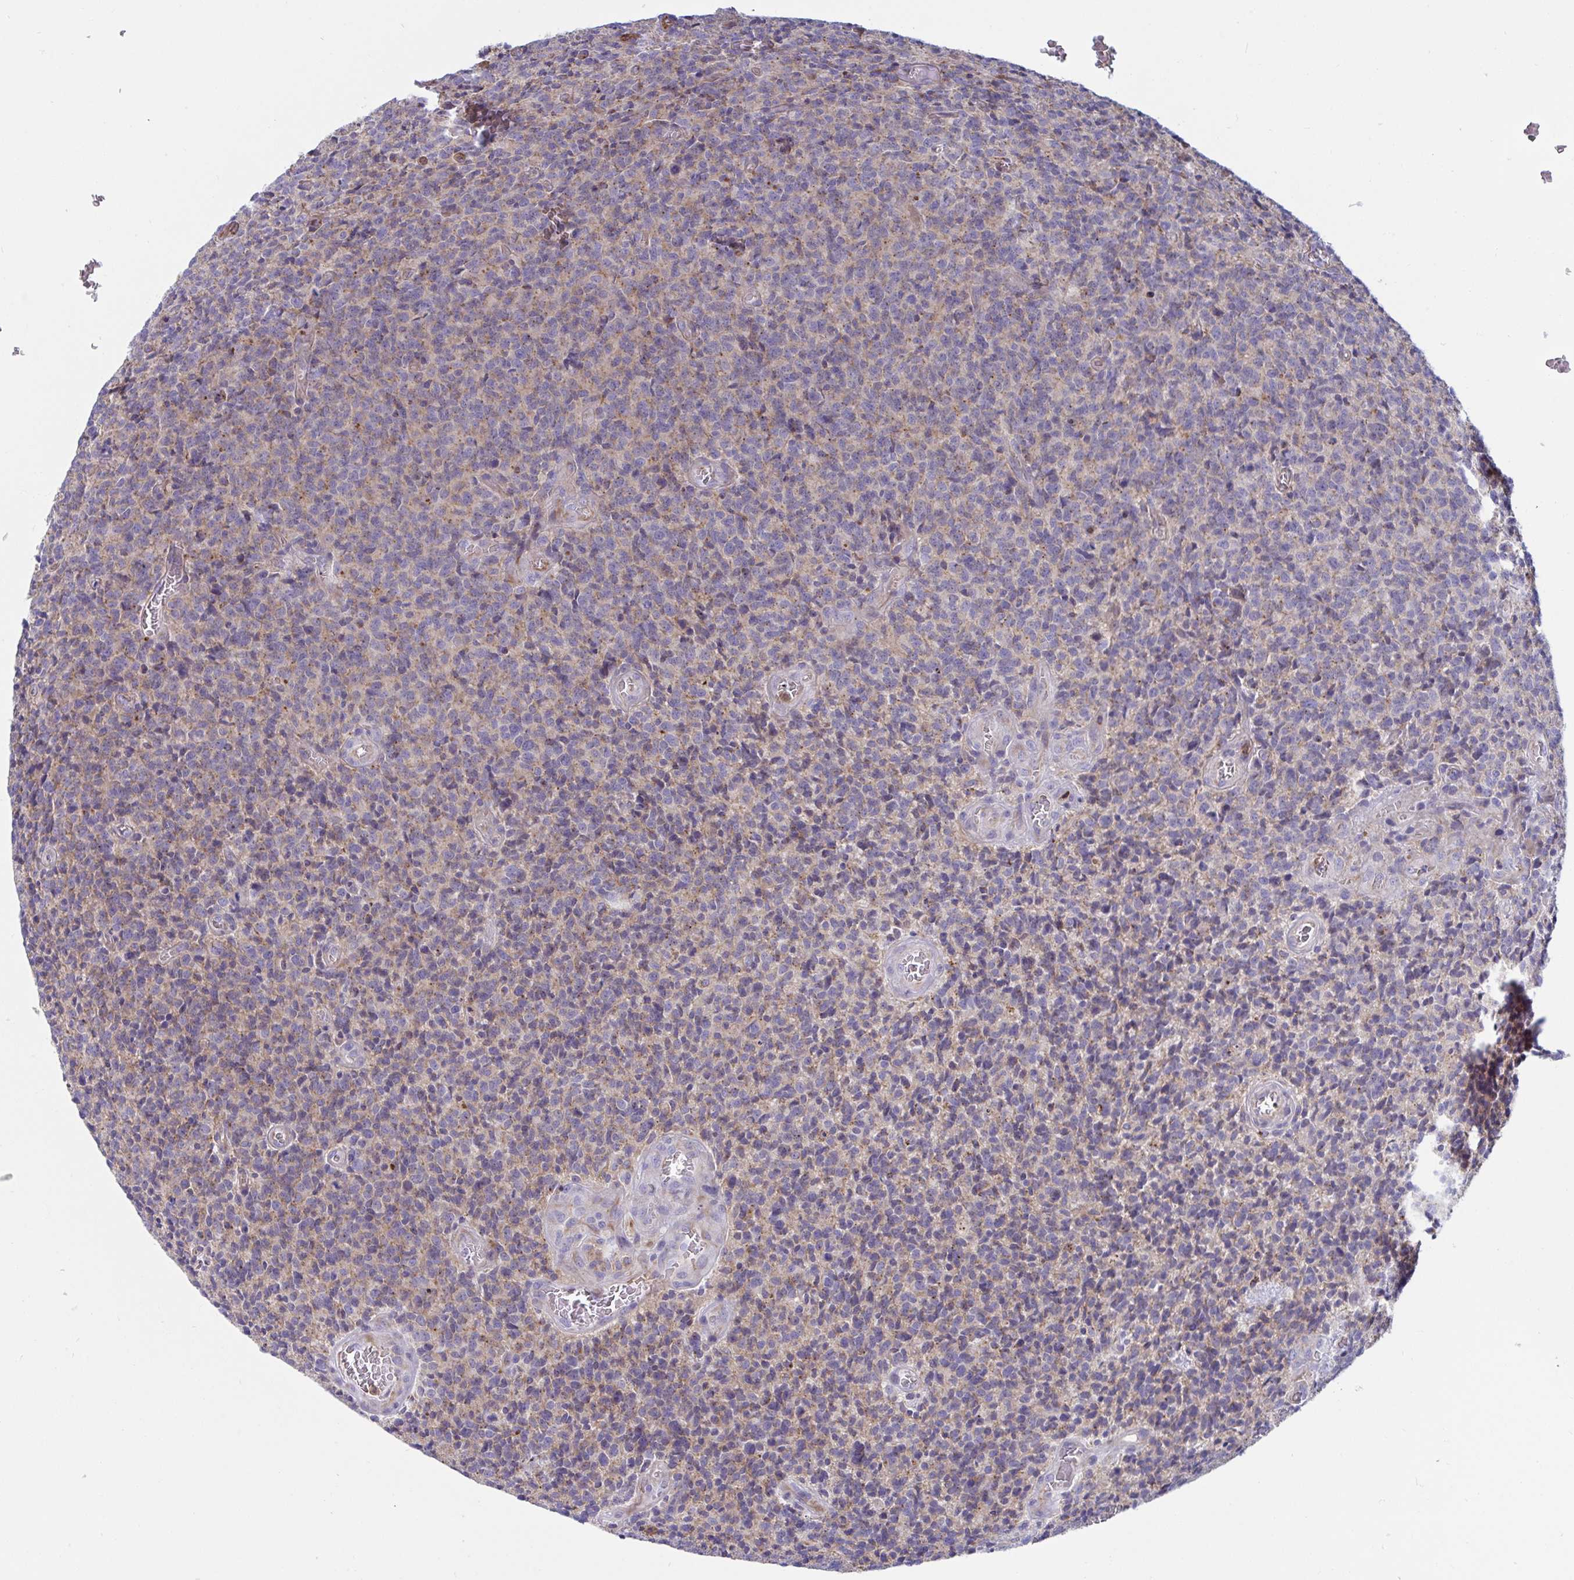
{"staining": {"intensity": "weak", "quantity": "25%-75%", "location": "cytoplasmic/membranous"}, "tissue": "glioma", "cell_type": "Tumor cells", "image_type": "cancer", "snomed": [{"axis": "morphology", "description": "Glioma, malignant, High grade"}, {"axis": "topography", "description": "Brain"}], "caption": "Immunohistochemical staining of glioma reveals low levels of weak cytoplasmic/membranous protein positivity in approximately 25%-75% of tumor cells. (DAB = brown stain, brightfield microscopy at high magnification).", "gene": "SLC9A6", "patient": {"sex": "male", "age": 76}}